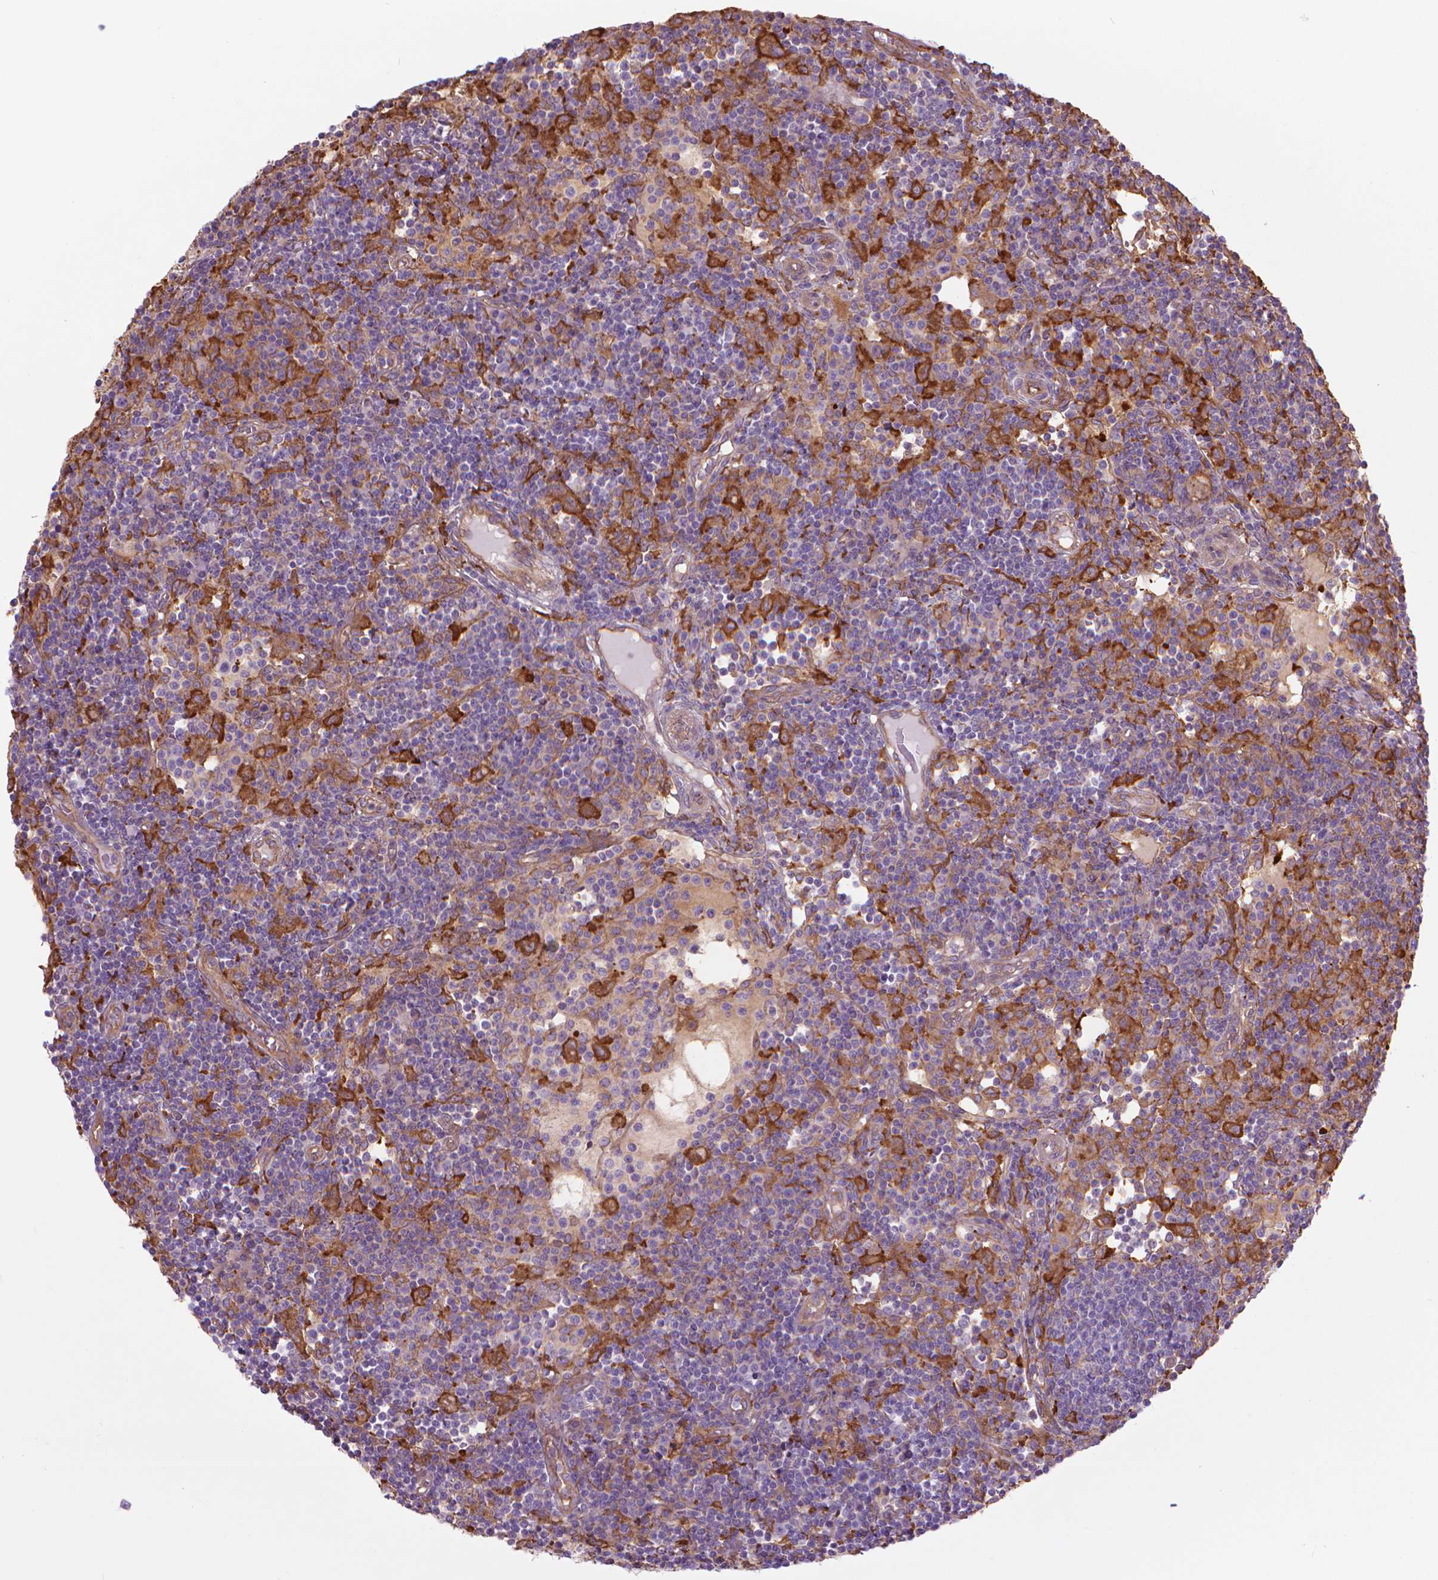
{"staining": {"intensity": "moderate", "quantity": "<25%", "location": "cytoplasmic/membranous"}, "tissue": "lymph node", "cell_type": "Germinal center cells", "image_type": "normal", "snomed": [{"axis": "morphology", "description": "Normal tissue, NOS"}, {"axis": "topography", "description": "Lymph node"}], "caption": "Human lymph node stained with a brown dye shows moderate cytoplasmic/membranous positive positivity in about <25% of germinal center cells.", "gene": "CORO1B", "patient": {"sex": "female", "age": 72}}